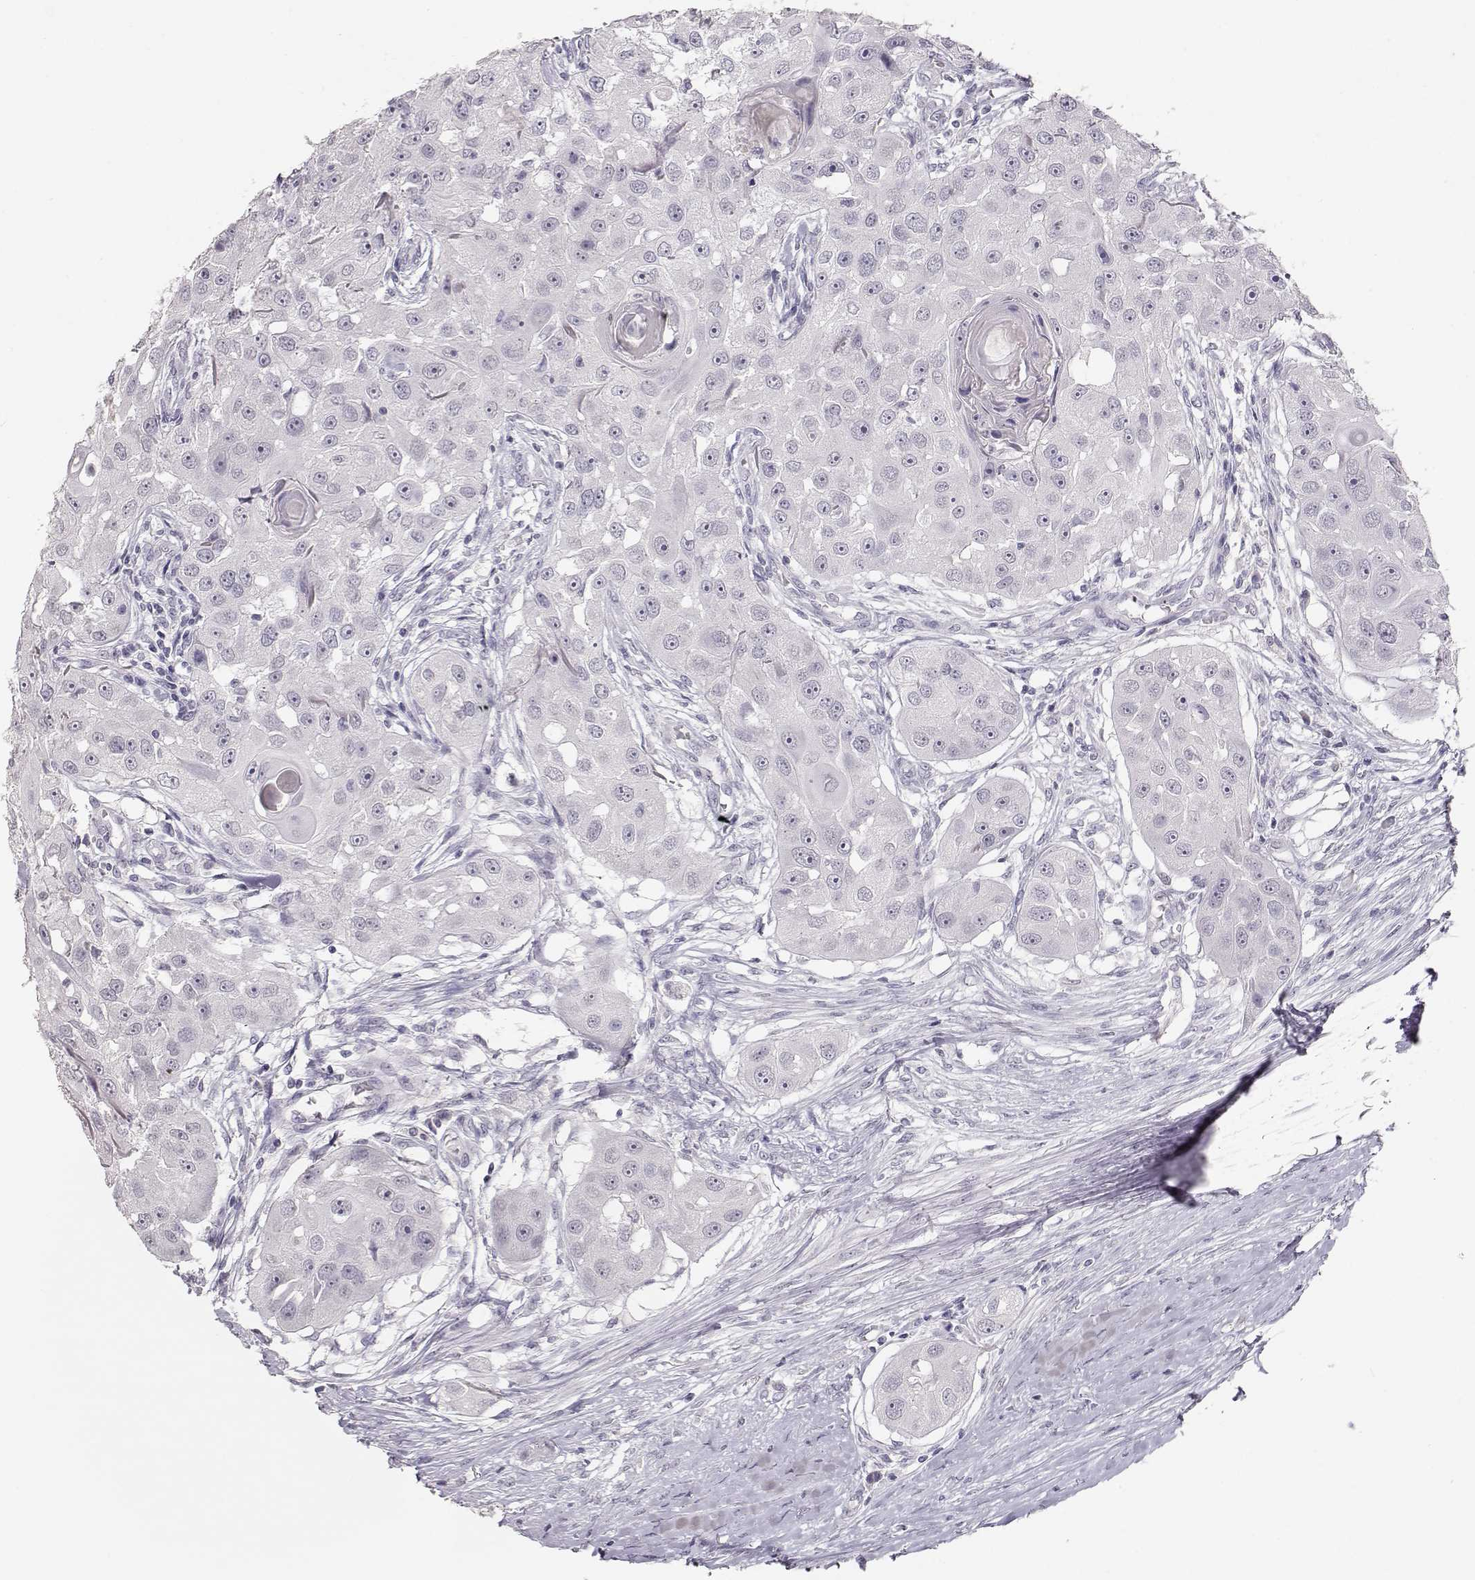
{"staining": {"intensity": "negative", "quantity": "none", "location": "none"}, "tissue": "head and neck cancer", "cell_type": "Tumor cells", "image_type": "cancer", "snomed": [{"axis": "morphology", "description": "Squamous cell carcinoma, NOS"}, {"axis": "topography", "description": "Head-Neck"}], "caption": "An immunohistochemistry (IHC) image of squamous cell carcinoma (head and neck) is shown. There is no staining in tumor cells of squamous cell carcinoma (head and neck).", "gene": "TKTL1", "patient": {"sex": "male", "age": 51}}